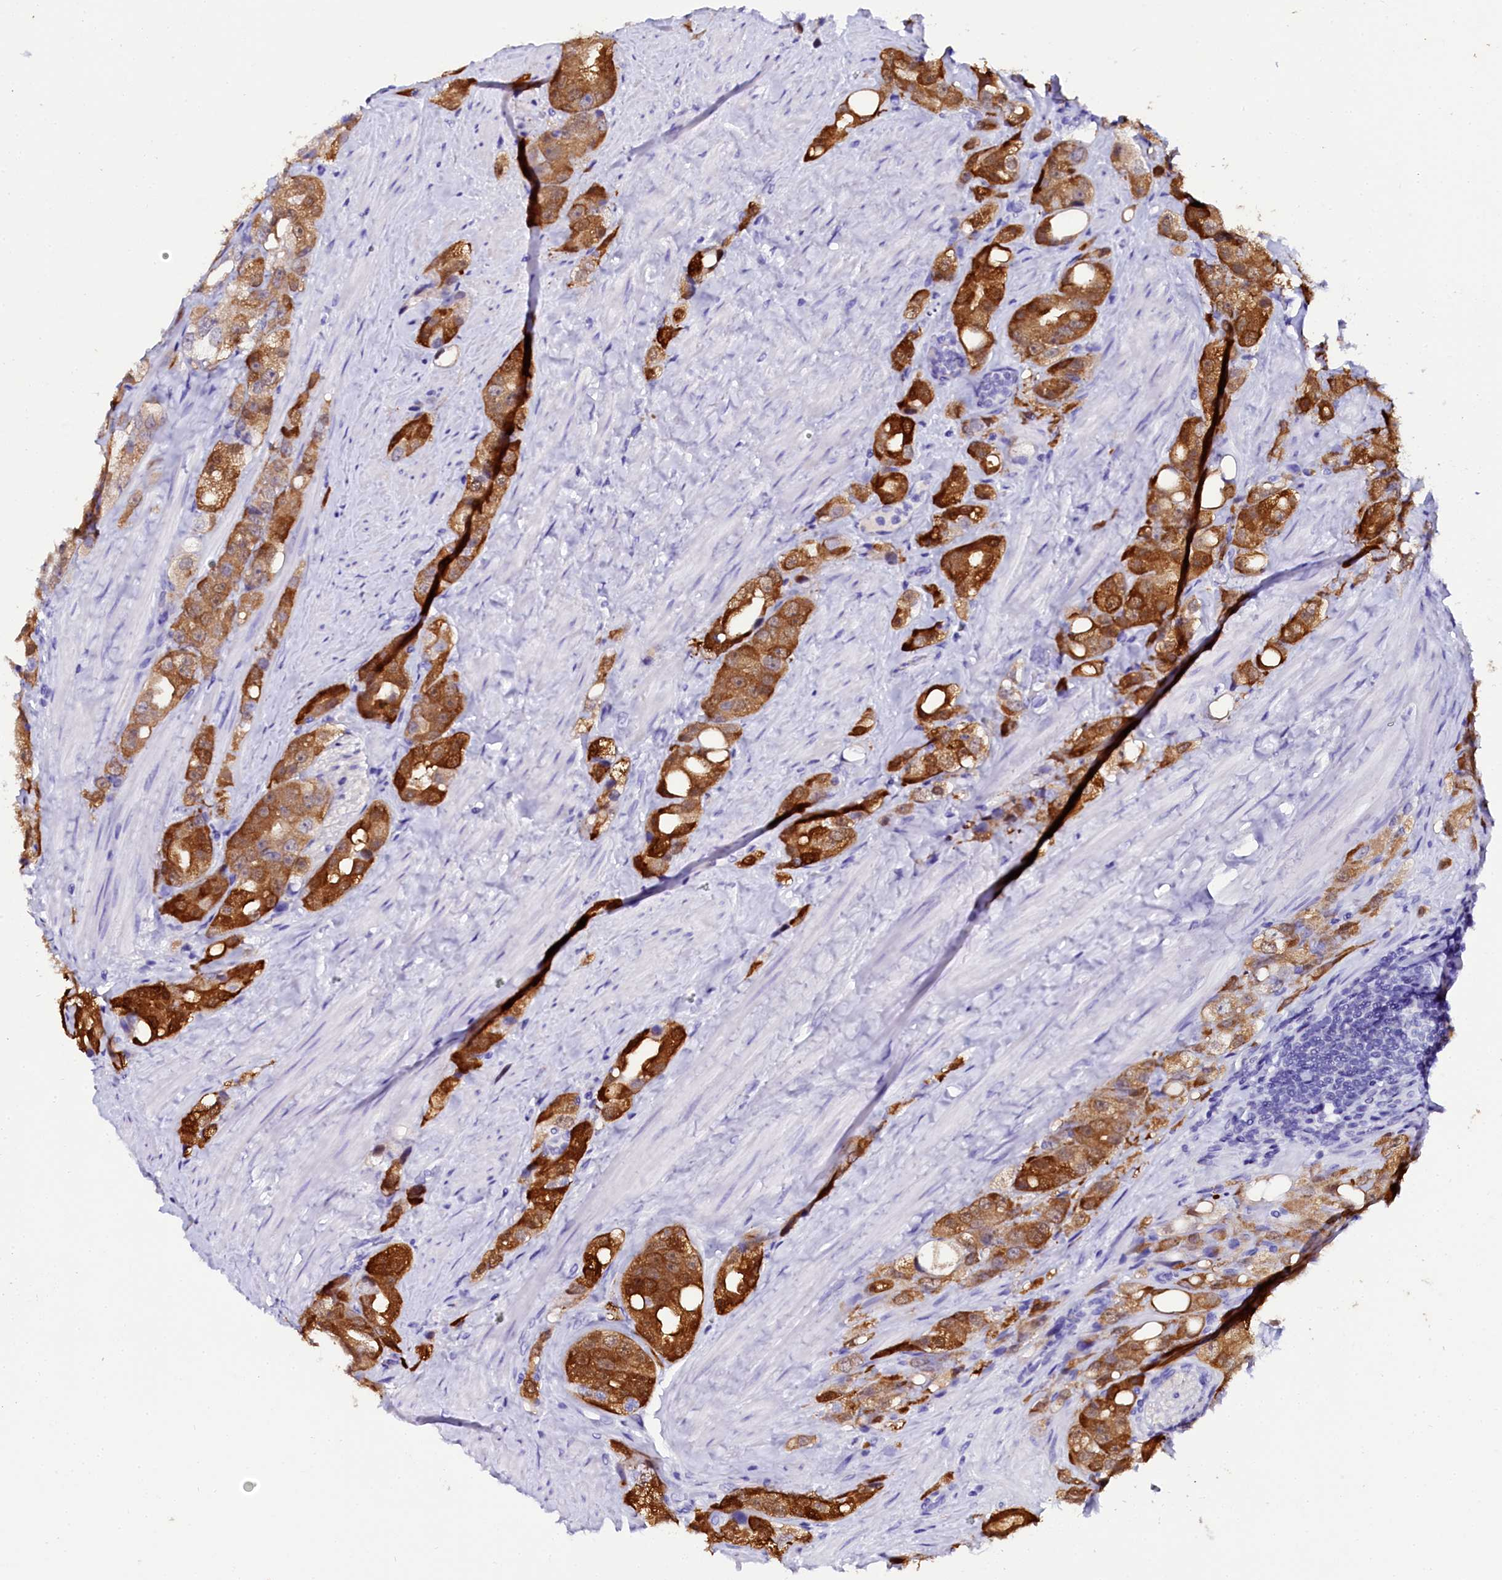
{"staining": {"intensity": "strong", "quantity": ">75%", "location": "cytoplasmic/membranous"}, "tissue": "prostate cancer", "cell_type": "Tumor cells", "image_type": "cancer", "snomed": [{"axis": "morphology", "description": "Adenocarcinoma, NOS"}, {"axis": "topography", "description": "Prostate"}], "caption": "A brown stain shows strong cytoplasmic/membranous staining of a protein in prostate adenocarcinoma tumor cells.", "gene": "SORD", "patient": {"sex": "male", "age": 79}}